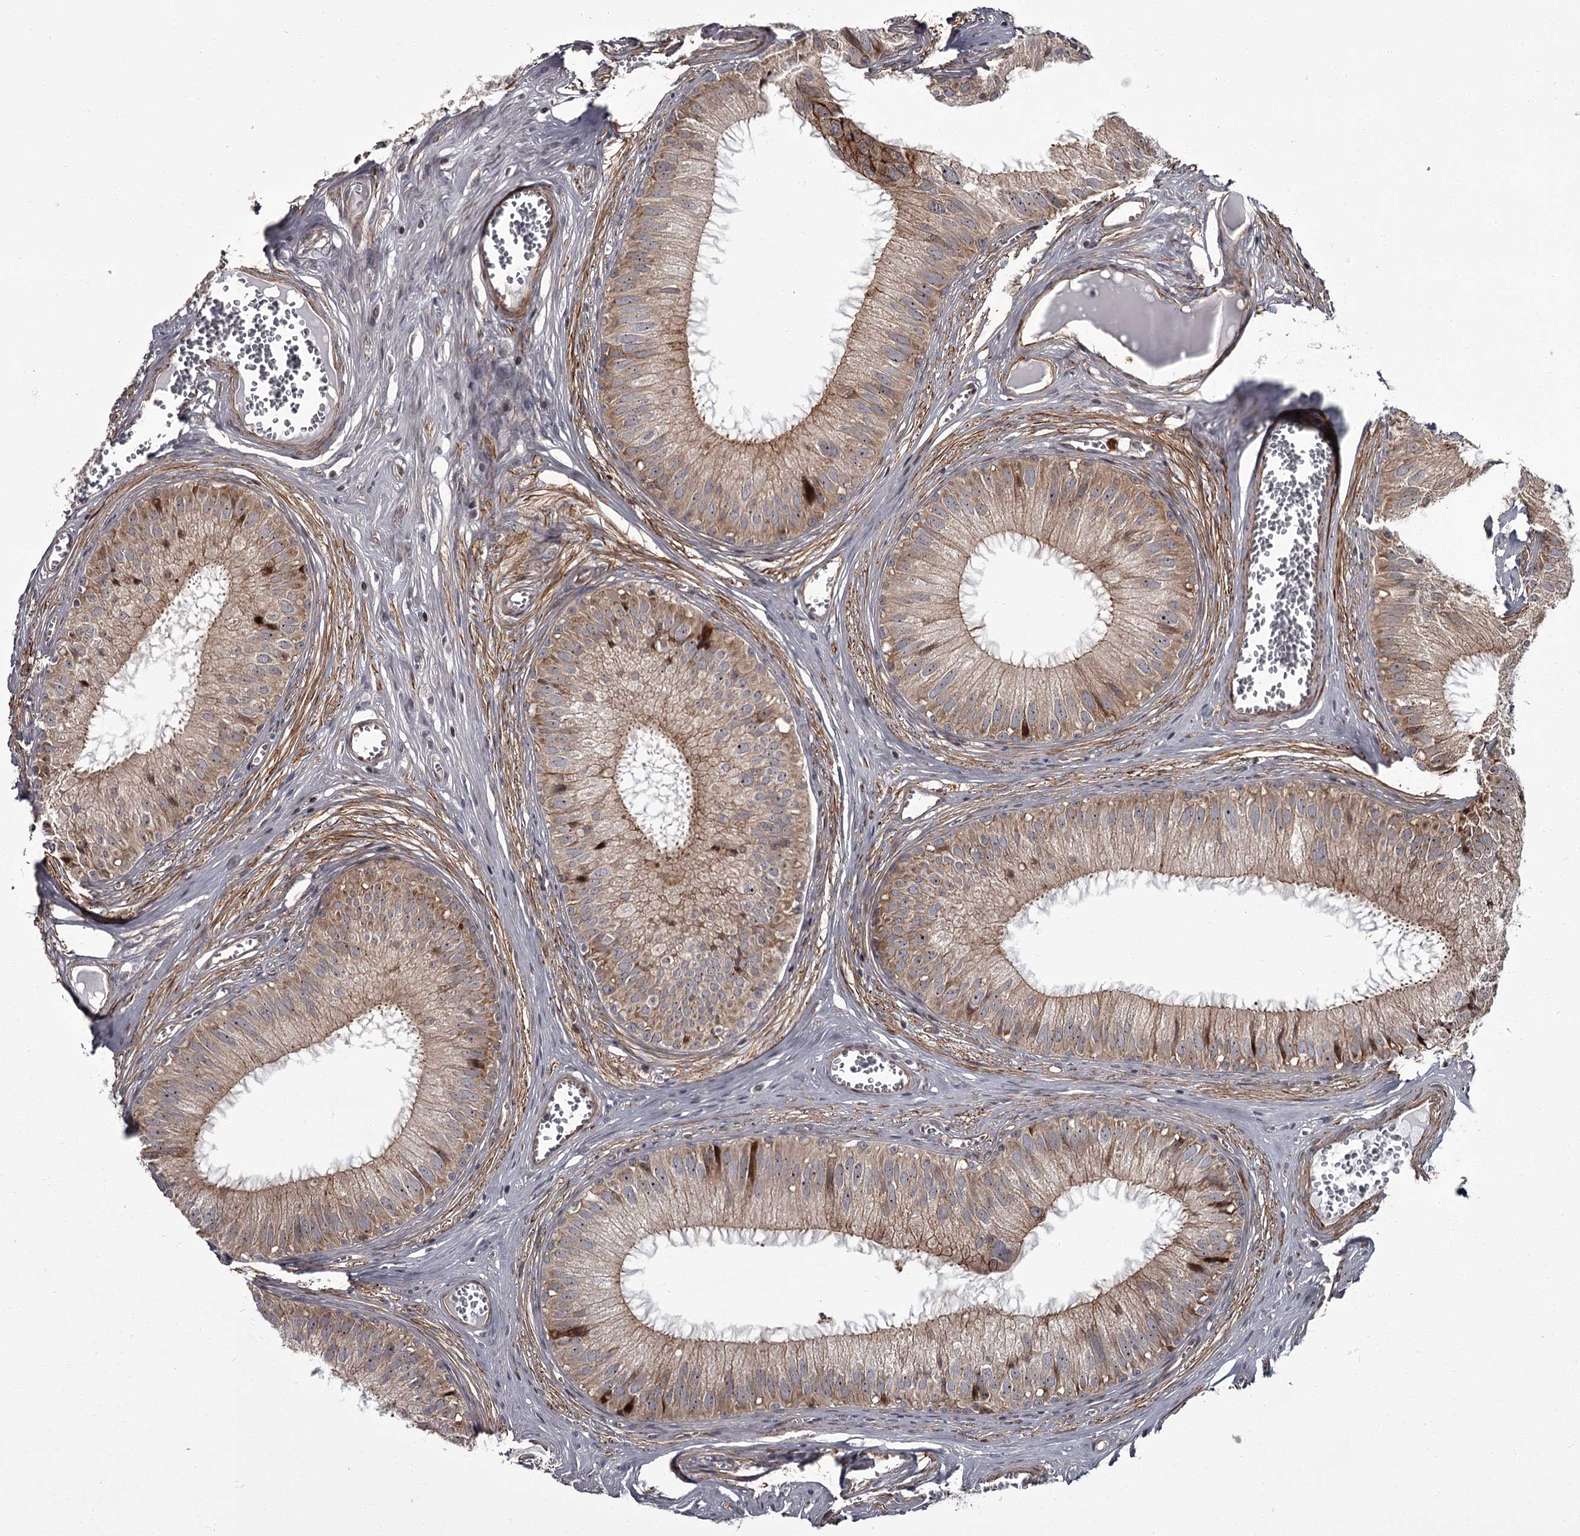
{"staining": {"intensity": "moderate", "quantity": "25%-75%", "location": "cytoplasmic/membranous"}, "tissue": "epididymis", "cell_type": "Glandular cells", "image_type": "normal", "snomed": [{"axis": "morphology", "description": "Normal tissue, NOS"}, {"axis": "topography", "description": "Epididymis"}], "caption": "Immunohistochemical staining of unremarkable epididymis reveals 25%-75% levels of moderate cytoplasmic/membranous protein expression in about 25%-75% of glandular cells. (Stains: DAB (3,3'-diaminobenzidine) in brown, nuclei in blue, Microscopy: brightfield microscopy at high magnification).", "gene": "THAP9", "patient": {"sex": "male", "age": 36}}